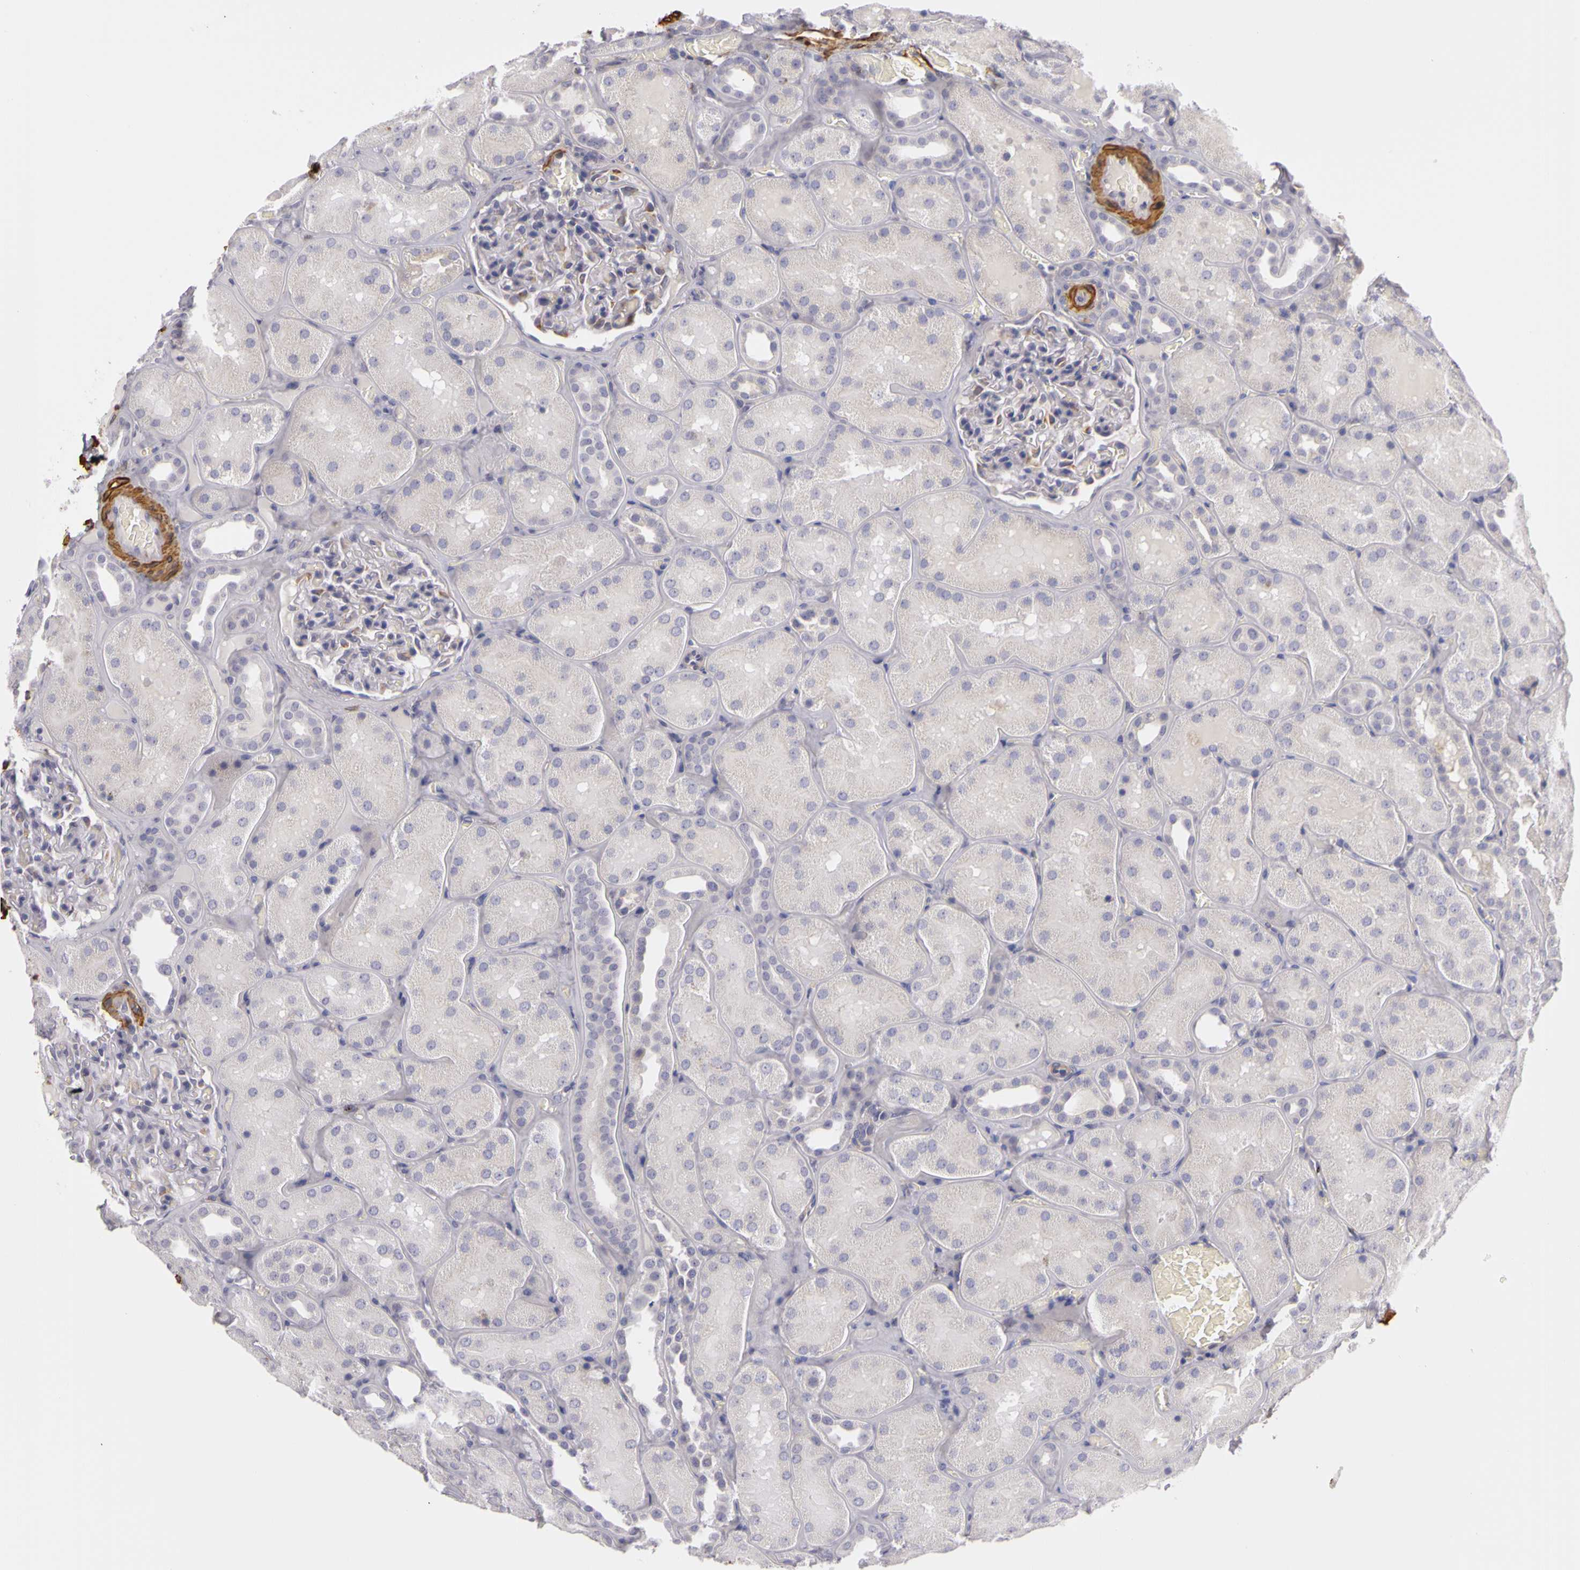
{"staining": {"intensity": "weak", "quantity": "<25%", "location": "cytoplasmic/membranous"}, "tissue": "kidney", "cell_type": "Cells in glomeruli", "image_type": "normal", "snomed": [{"axis": "morphology", "description": "Normal tissue, NOS"}, {"axis": "topography", "description": "Kidney"}], "caption": "High magnification brightfield microscopy of unremarkable kidney stained with DAB (brown) and counterstained with hematoxylin (blue): cells in glomeruli show no significant positivity.", "gene": "CNTN2", "patient": {"sex": "male", "age": 28}}